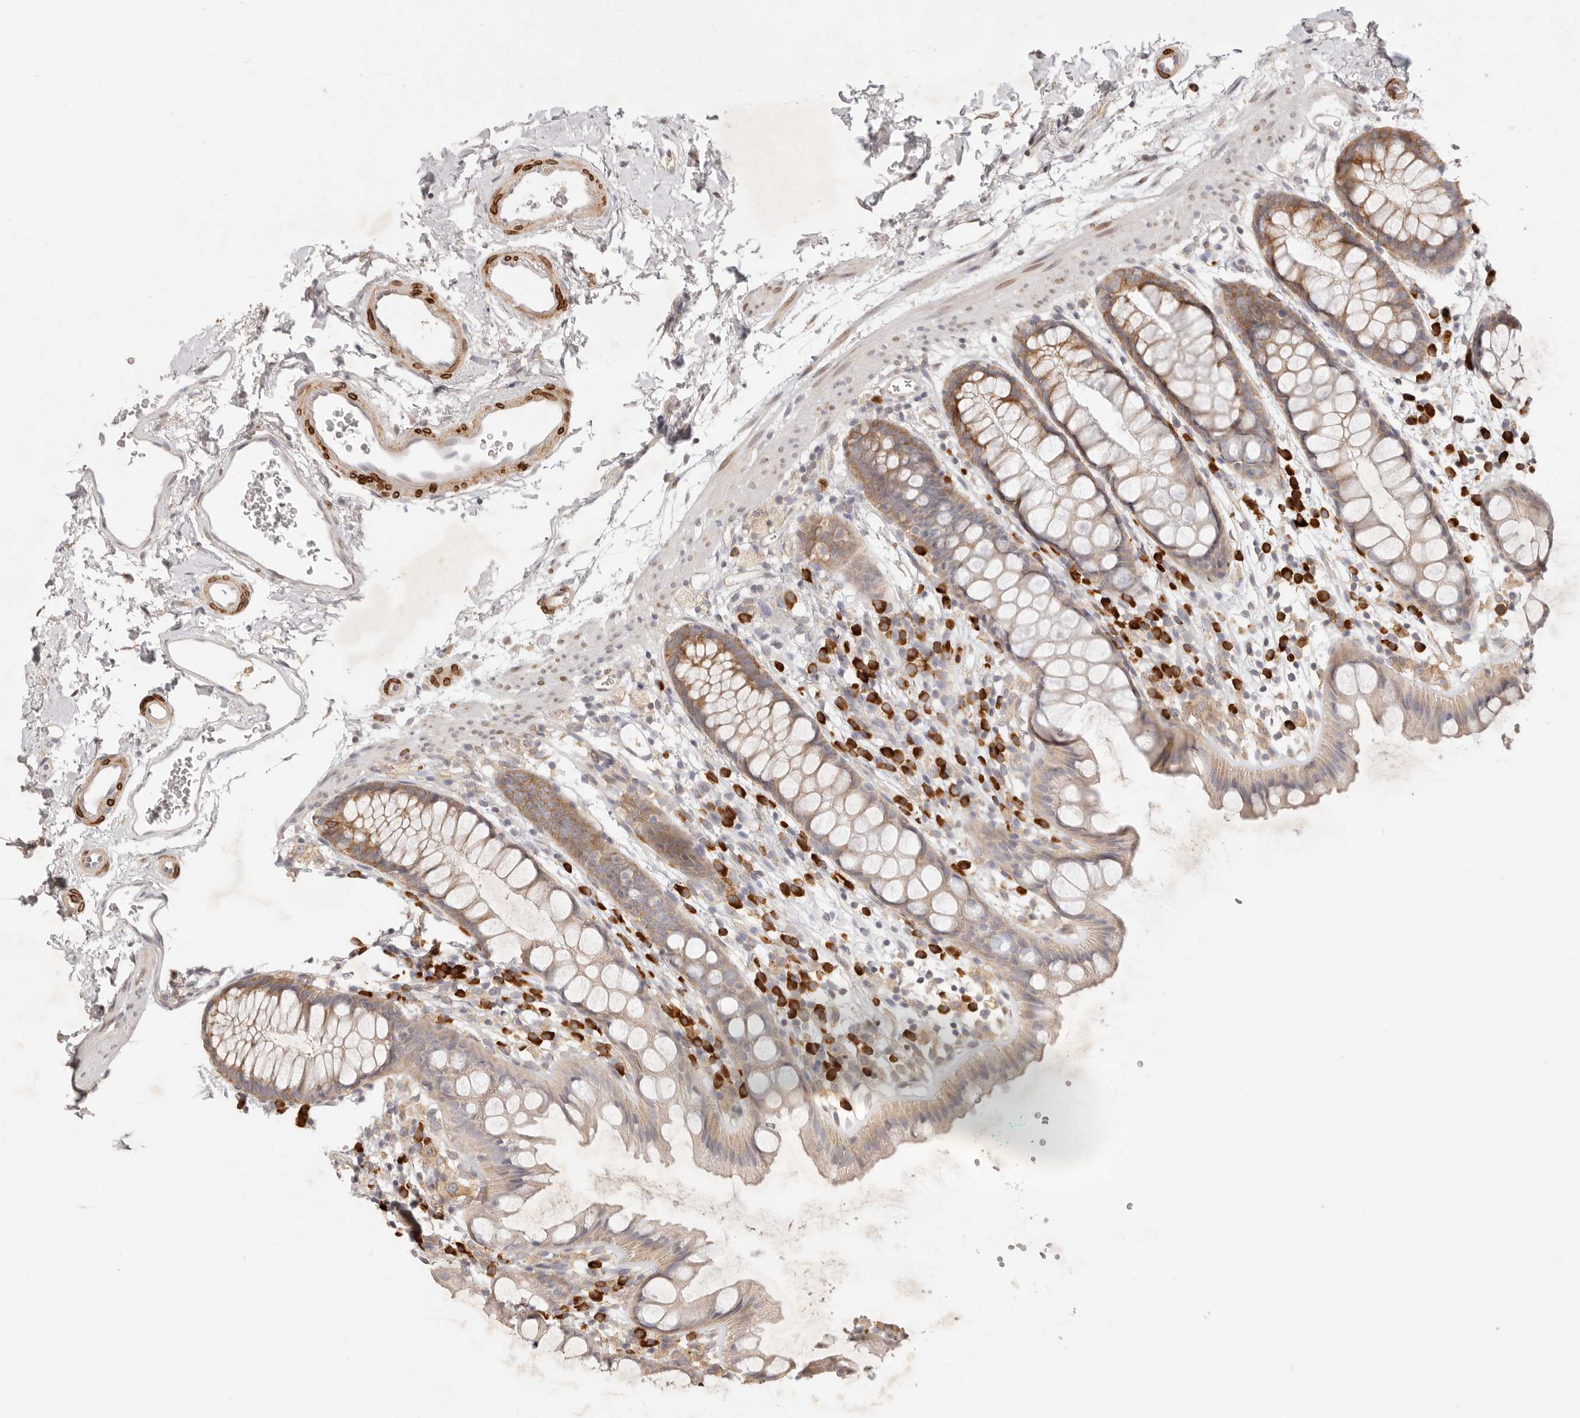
{"staining": {"intensity": "moderate", "quantity": "25%-75%", "location": "cytoplasmic/membranous"}, "tissue": "rectum", "cell_type": "Glandular cells", "image_type": "normal", "snomed": [{"axis": "morphology", "description": "Normal tissue, NOS"}, {"axis": "topography", "description": "Rectum"}], "caption": "A medium amount of moderate cytoplasmic/membranous expression is seen in about 25%-75% of glandular cells in unremarkable rectum.", "gene": "PABPC4", "patient": {"sex": "female", "age": 65}}